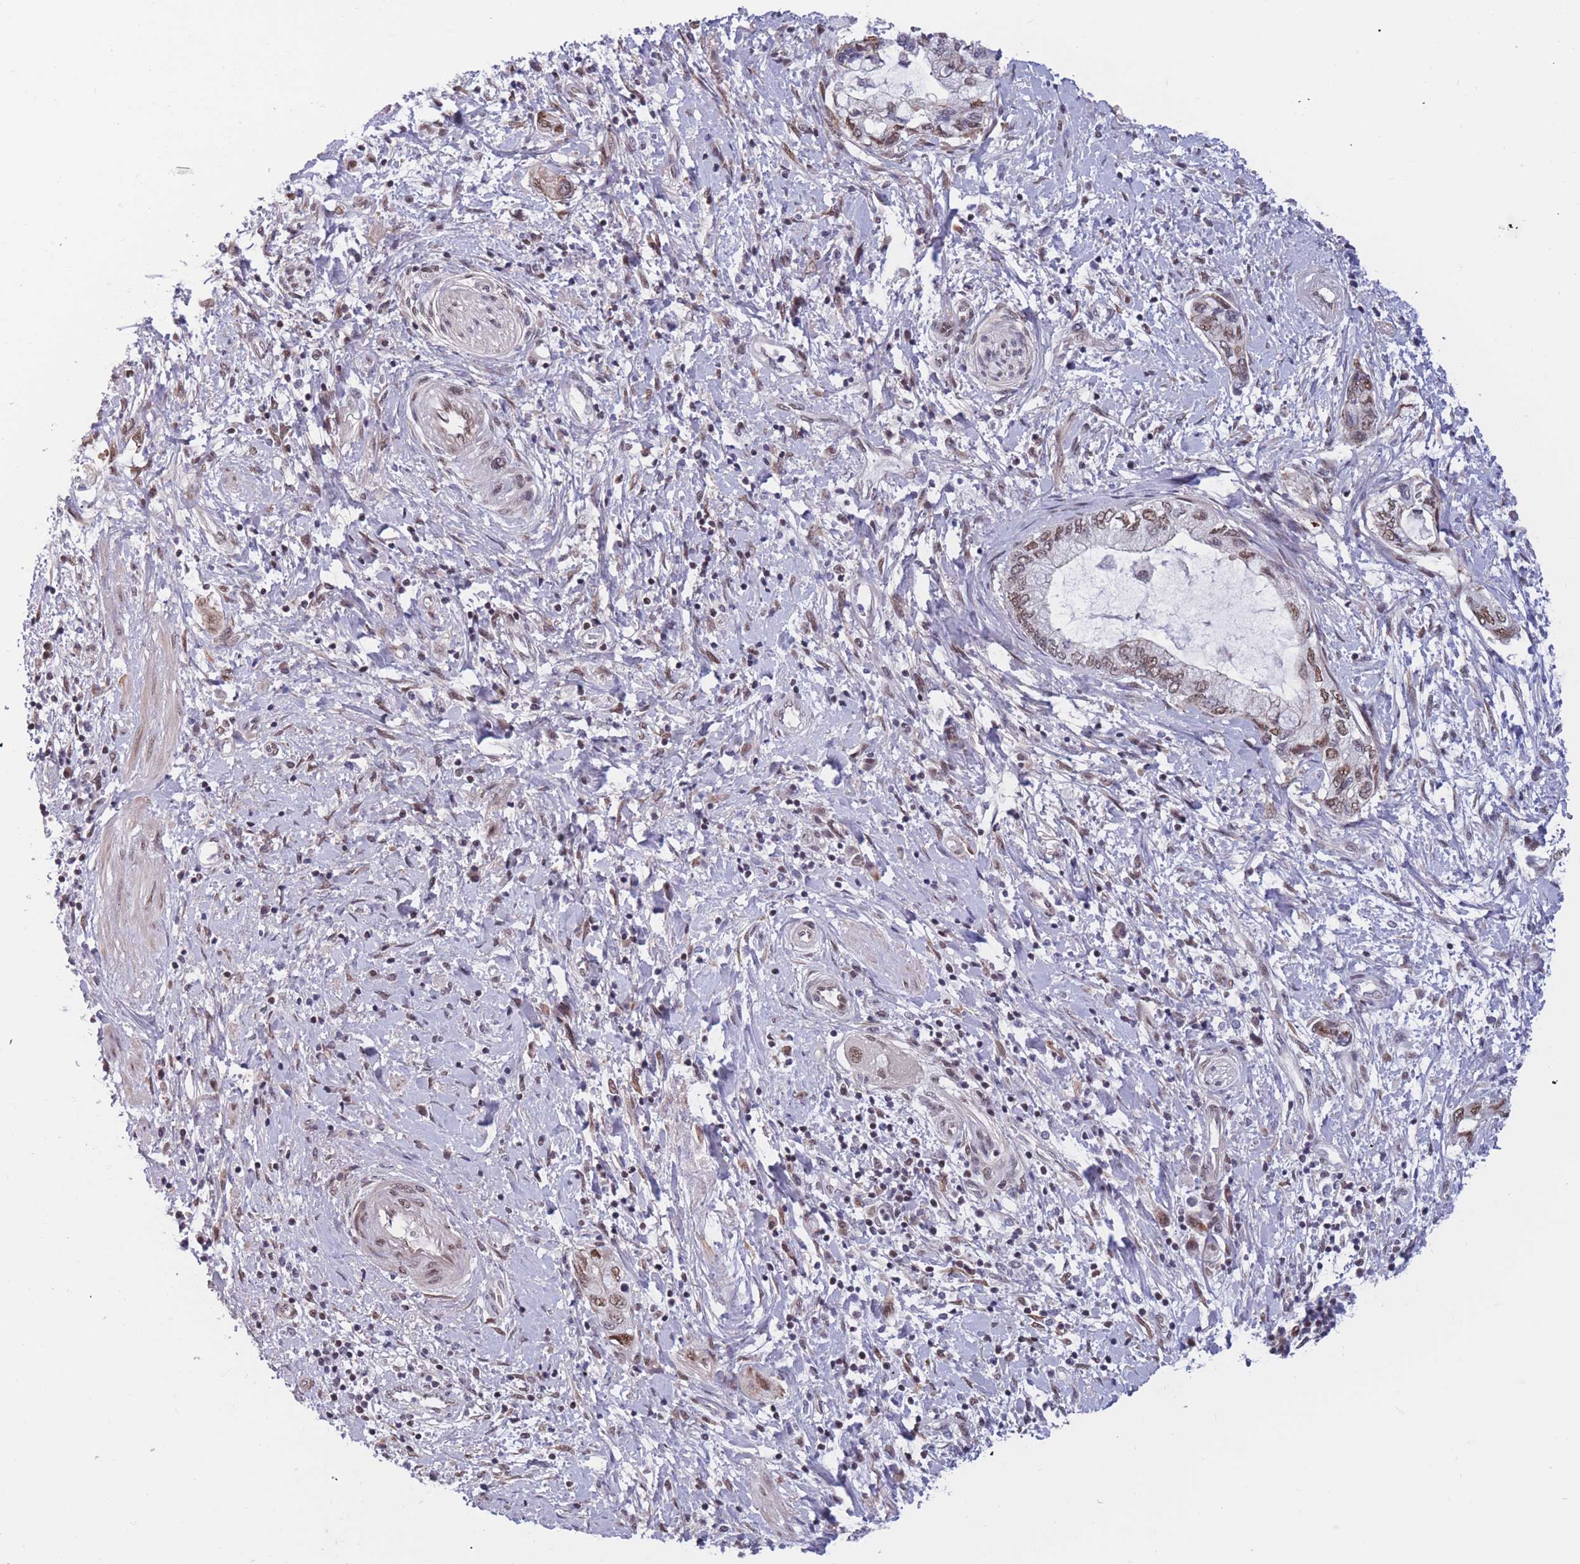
{"staining": {"intensity": "moderate", "quantity": ">75%", "location": "nuclear"}, "tissue": "pancreatic cancer", "cell_type": "Tumor cells", "image_type": "cancer", "snomed": [{"axis": "morphology", "description": "Adenocarcinoma, NOS"}, {"axis": "topography", "description": "Pancreas"}], "caption": "The photomicrograph displays immunohistochemical staining of pancreatic cancer (adenocarcinoma). There is moderate nuclear positivity is present in approximately >75% of tumor cells. (Brightfield microscopy of DAB IHC at high magnification).", "gene": "BCL9L", "patient": {"sex": "female", "age": 73}}